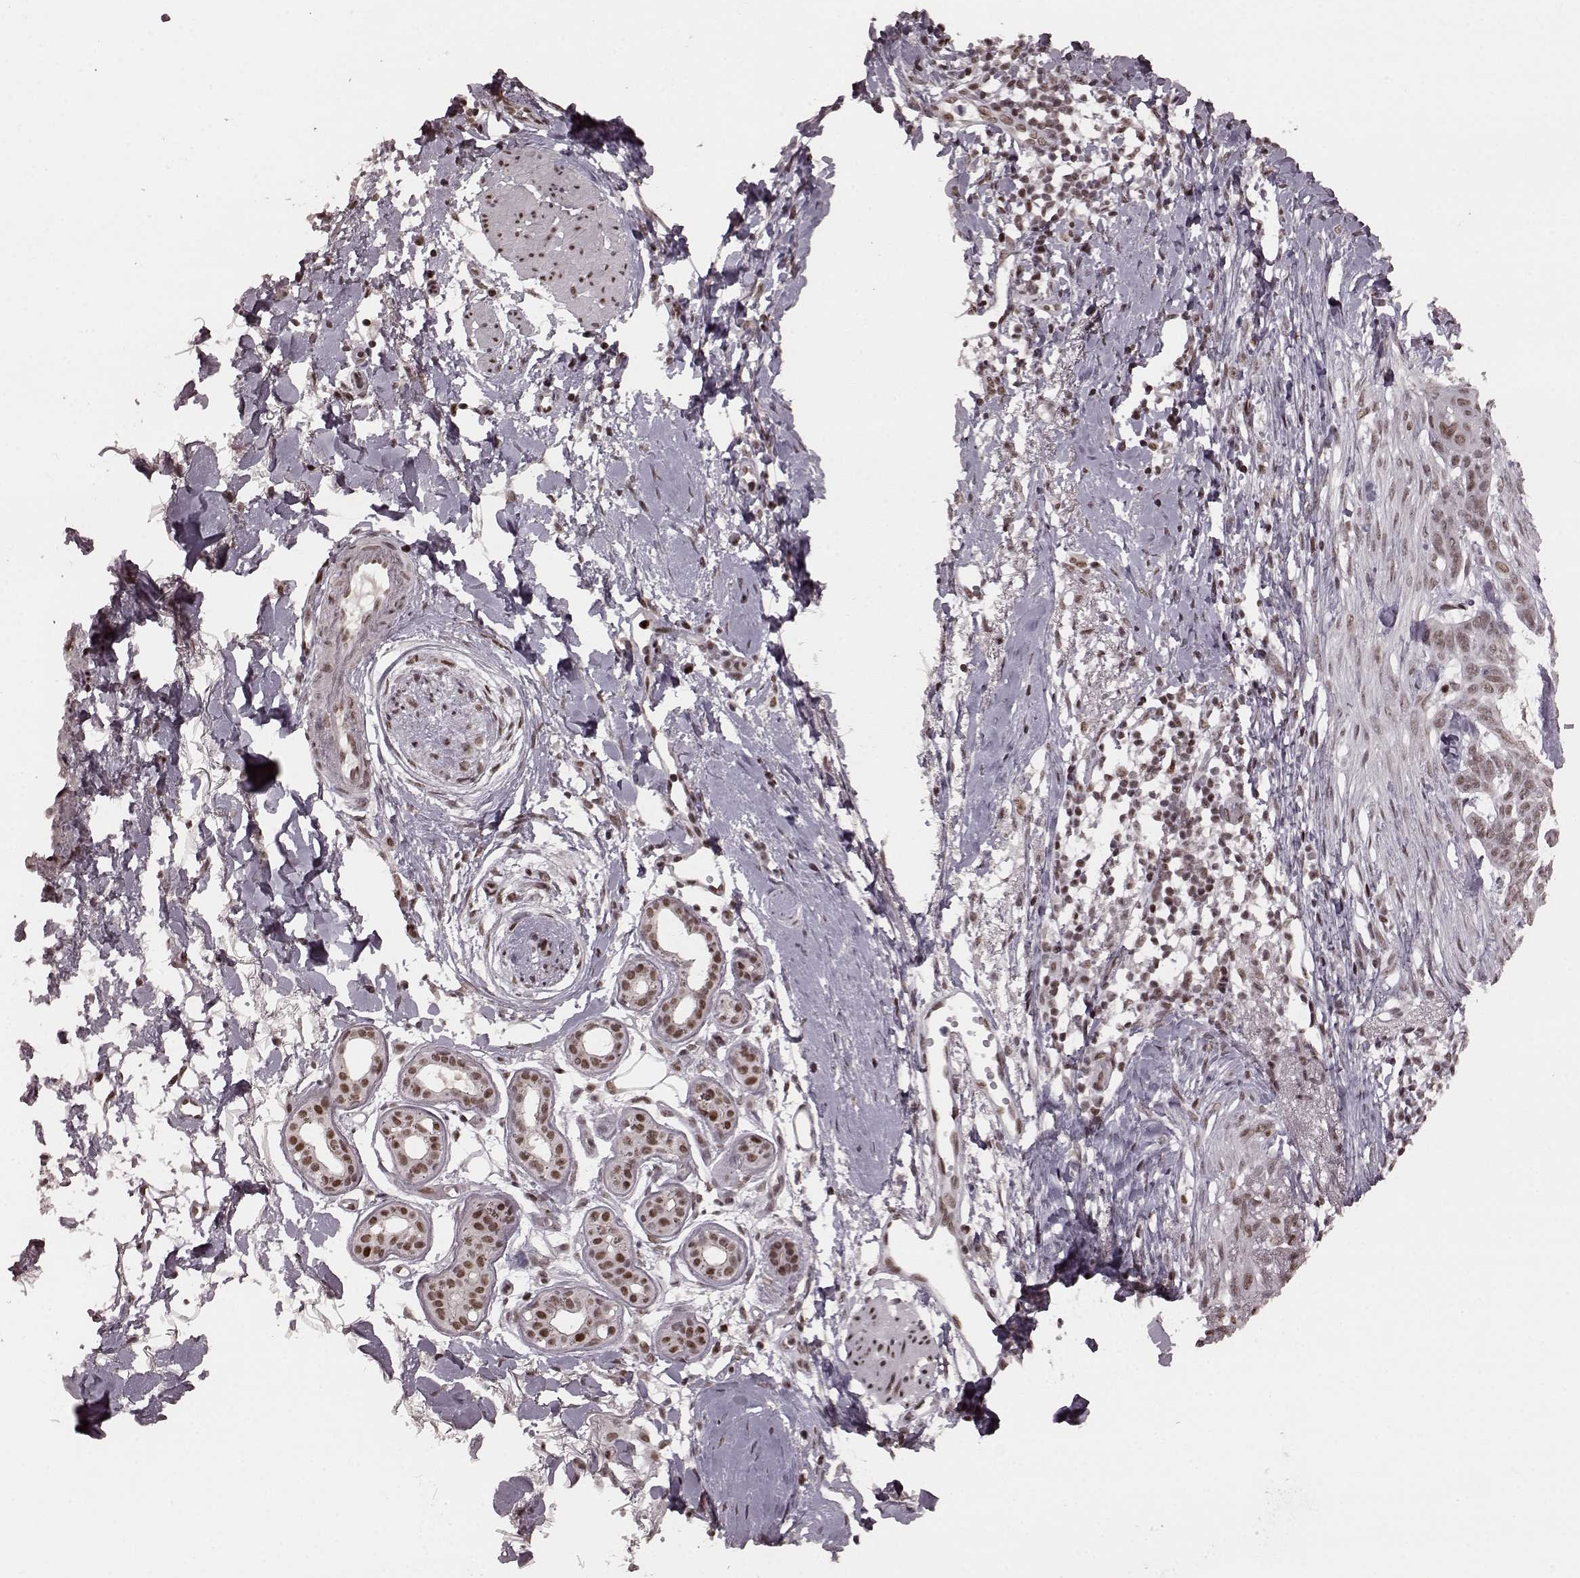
{"staining": {"intensity": "weak", "quantity": ">75%", "location": "nuclear"}, "tissue": "skin cancer", "cell_type": "Tumor cells", "image_type": "cancer", "snomed": [{"axis": "morphology", "description": "Normal tissue, NOS"}, {"axis": "morphology", "description": "Basal cell carcinoma"}, {"axis": "topography", "description": "Skin"}], "caption": "Immunohistochemistry of human skin cancer (basal cell carcinoma) reveals low levels of weak nuclear staining in about >75% of tumor cells.", "gene": "NR2C1", "patient": {"sex": "male", "age": 84}}